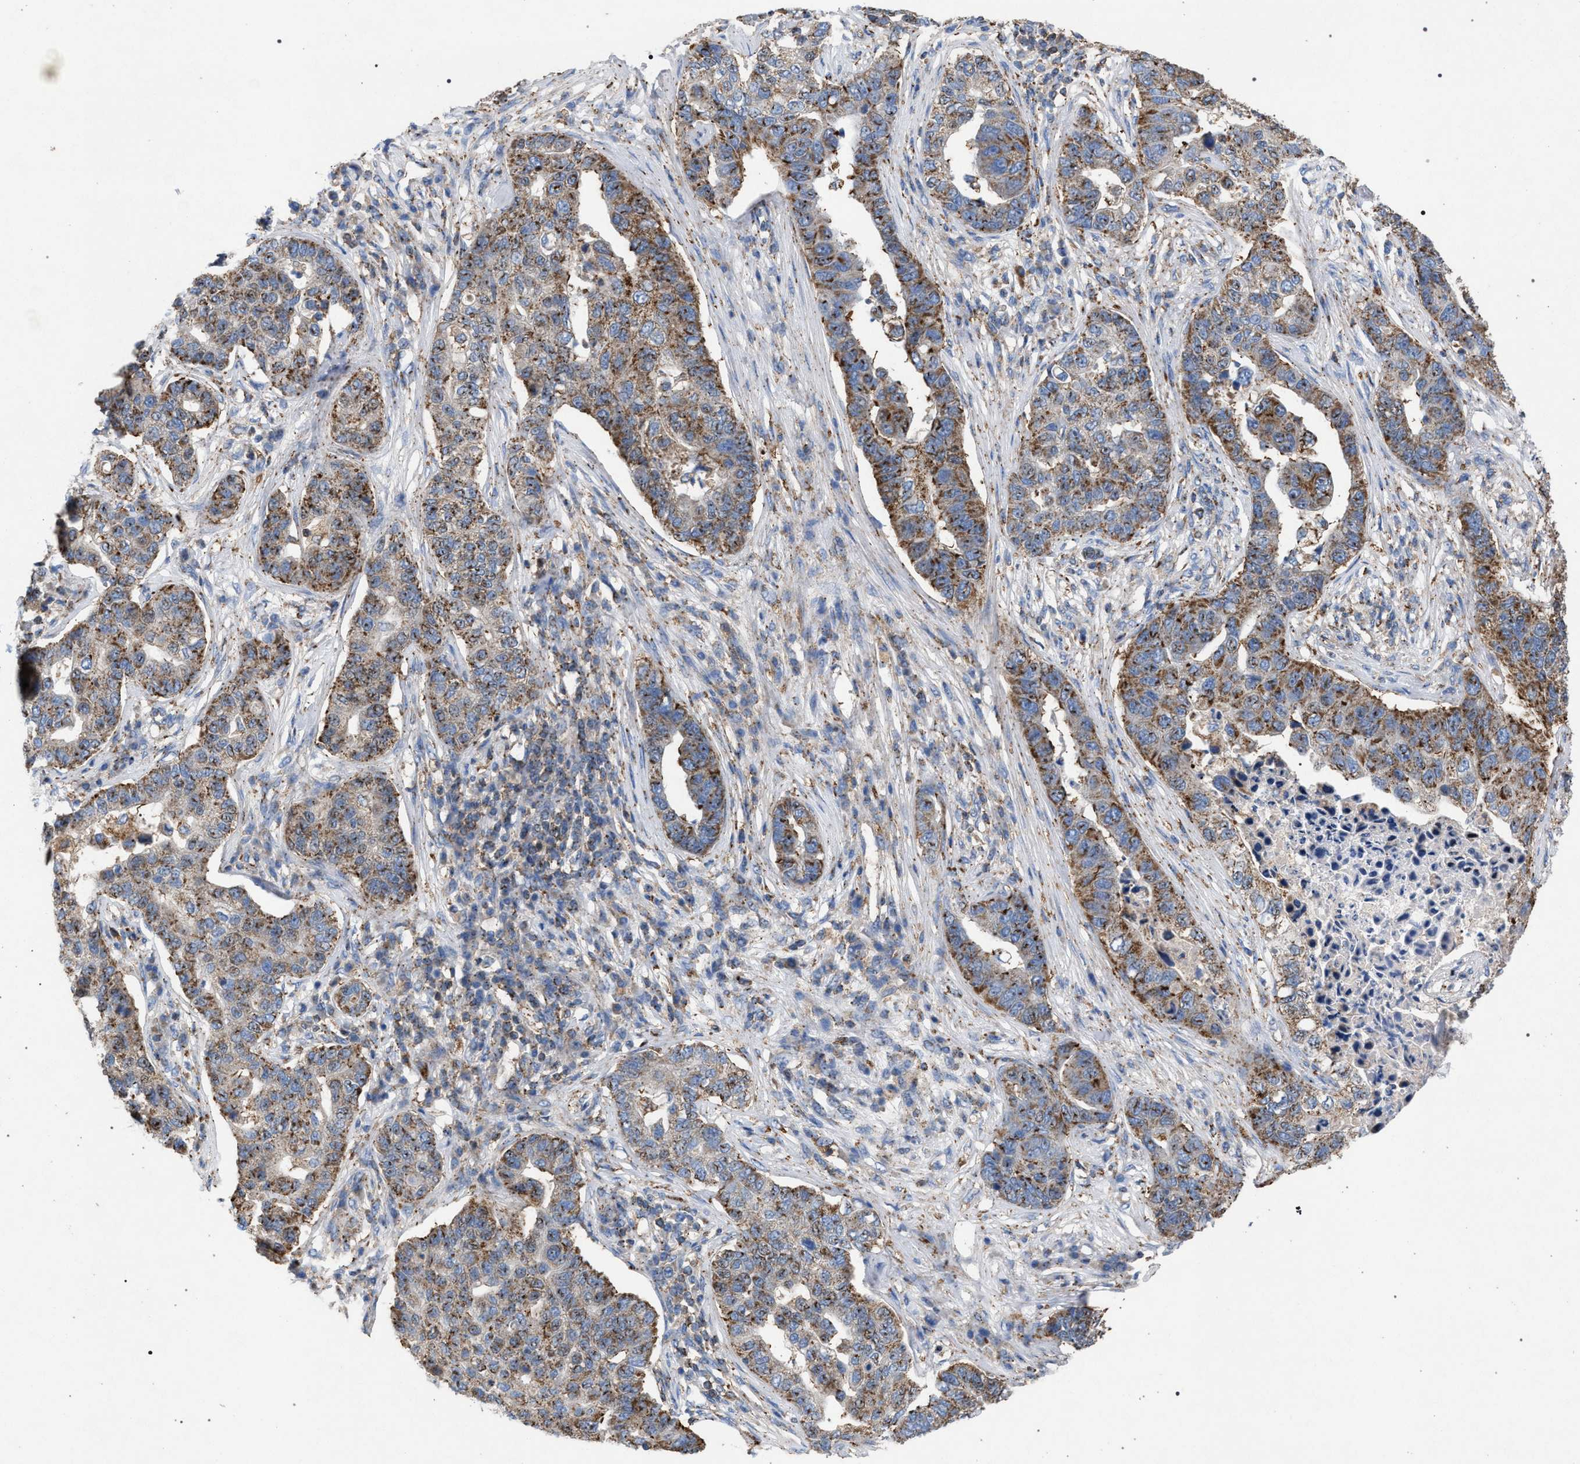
{"staining": {"intensity": "moderate", "quantity": ">75%", "location": "cytoplasmic/membranous"}, "tissue": "pancreatic cancer", "cell_type": "Tumor cells", "image_type": "cancer", "snomed": [{"axis": "morphology", "description": "Adenocarcinoma, NOS"}, {"axis": "topography", "description": "Pancreas"}], "caption": "A brown stain shows moderate cytoplasmic/membranous expression of a protein in human pancreatic adenocarcinoma tumor cells.", "gene": "VPS13A", "patient": {"sex": "female", "age": 61}}